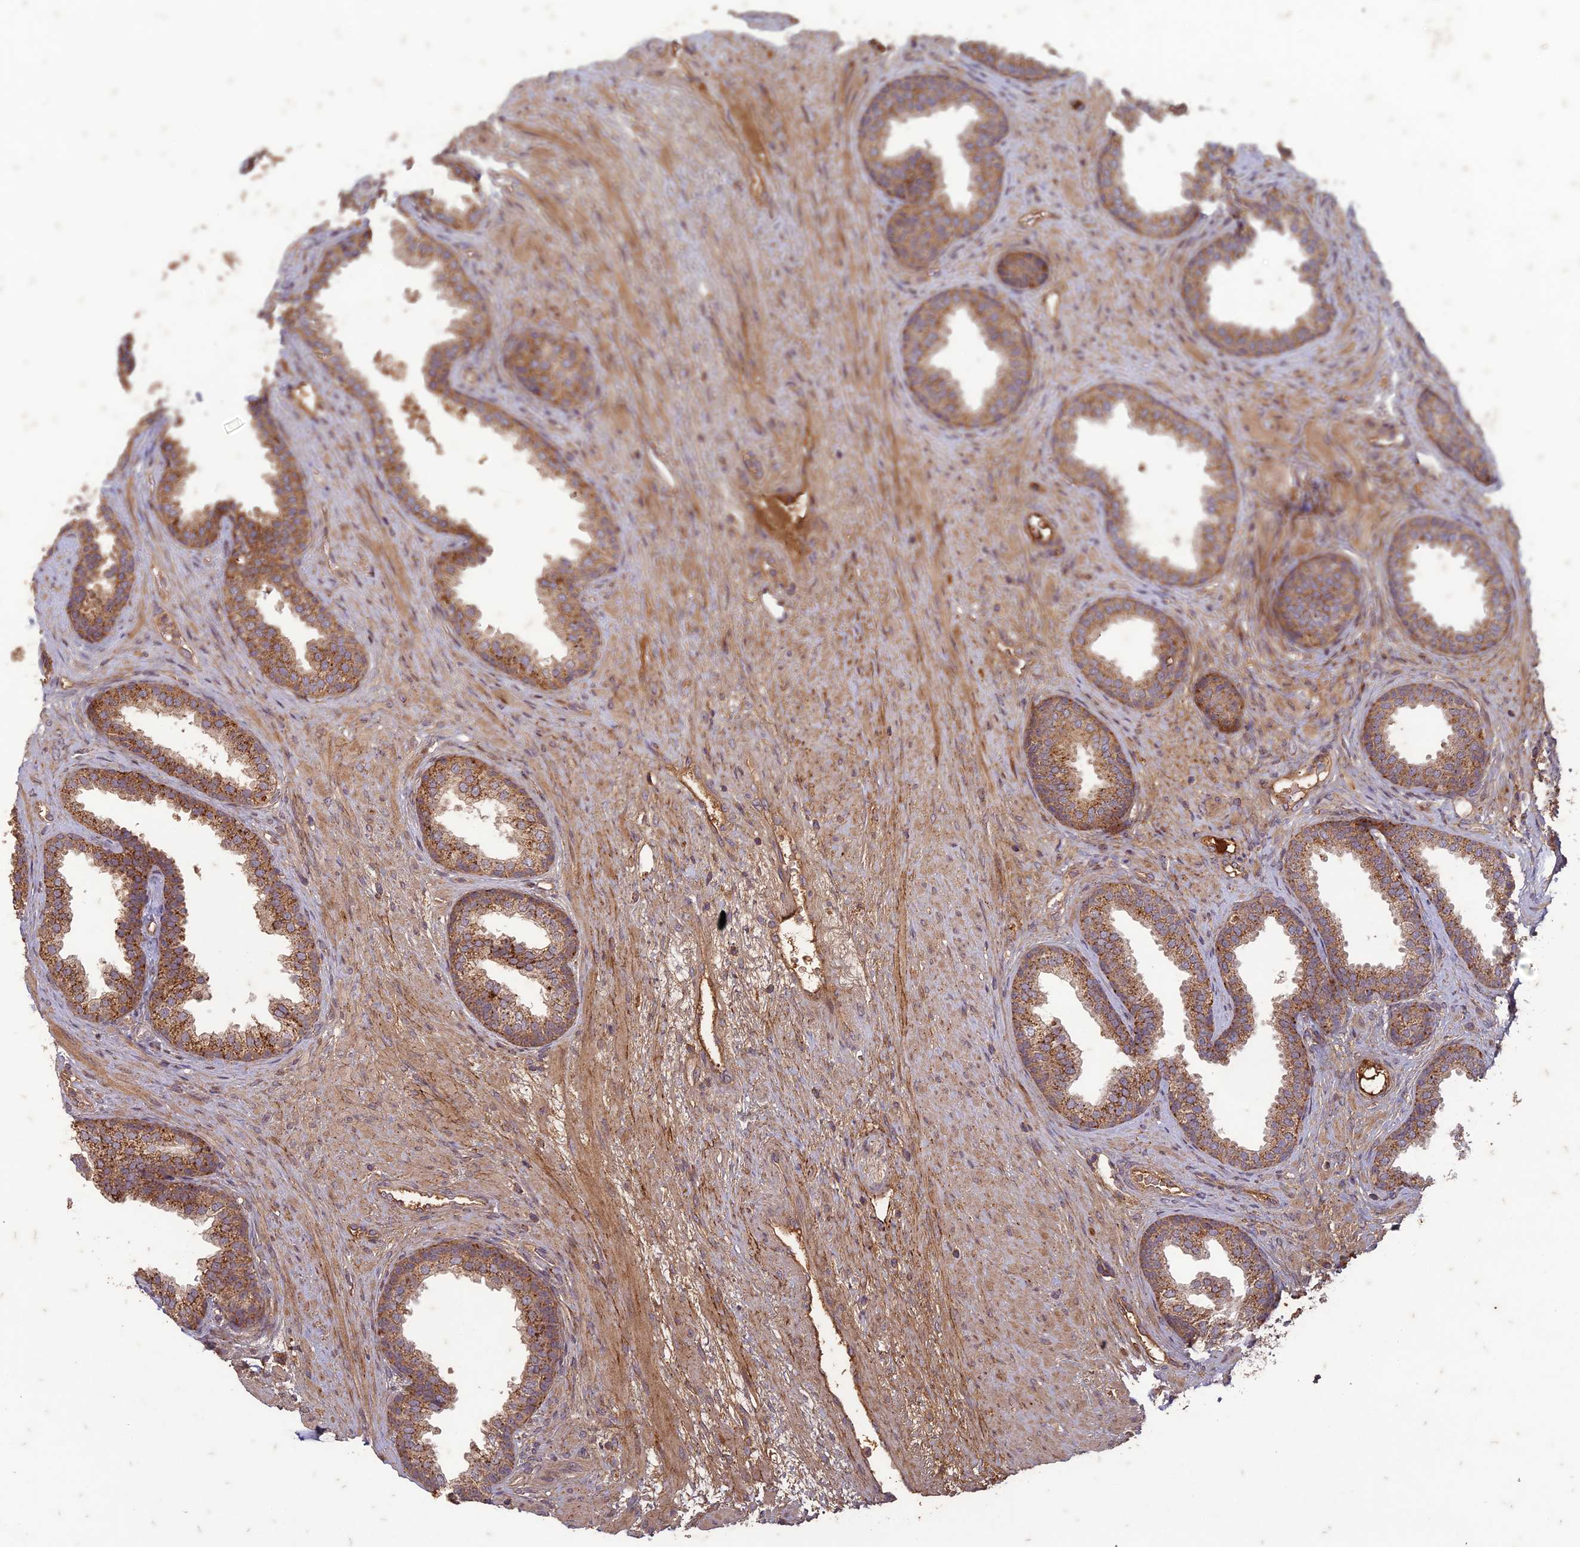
{"staining": {"intensity": "strong", "quantity": "25%-75%", "location": "cytoplasmic/membranous"}, "tissue": "prostate", "cell_type": "Glandular cells", "image_type": "normal", "snomed": [{"axis": "morphology", "description": "Normal tissue, NOS"}, {"axis": "topography", "description": "Prostate"}], "caption": "This is an image of immunohistochemistry (IHC) staining of normal prostate, which shows strong staining in the cytoplasmic/membranous of glandular cells.", "gene": "TCF25", "patient": {"sex": "male", "age": 76}}